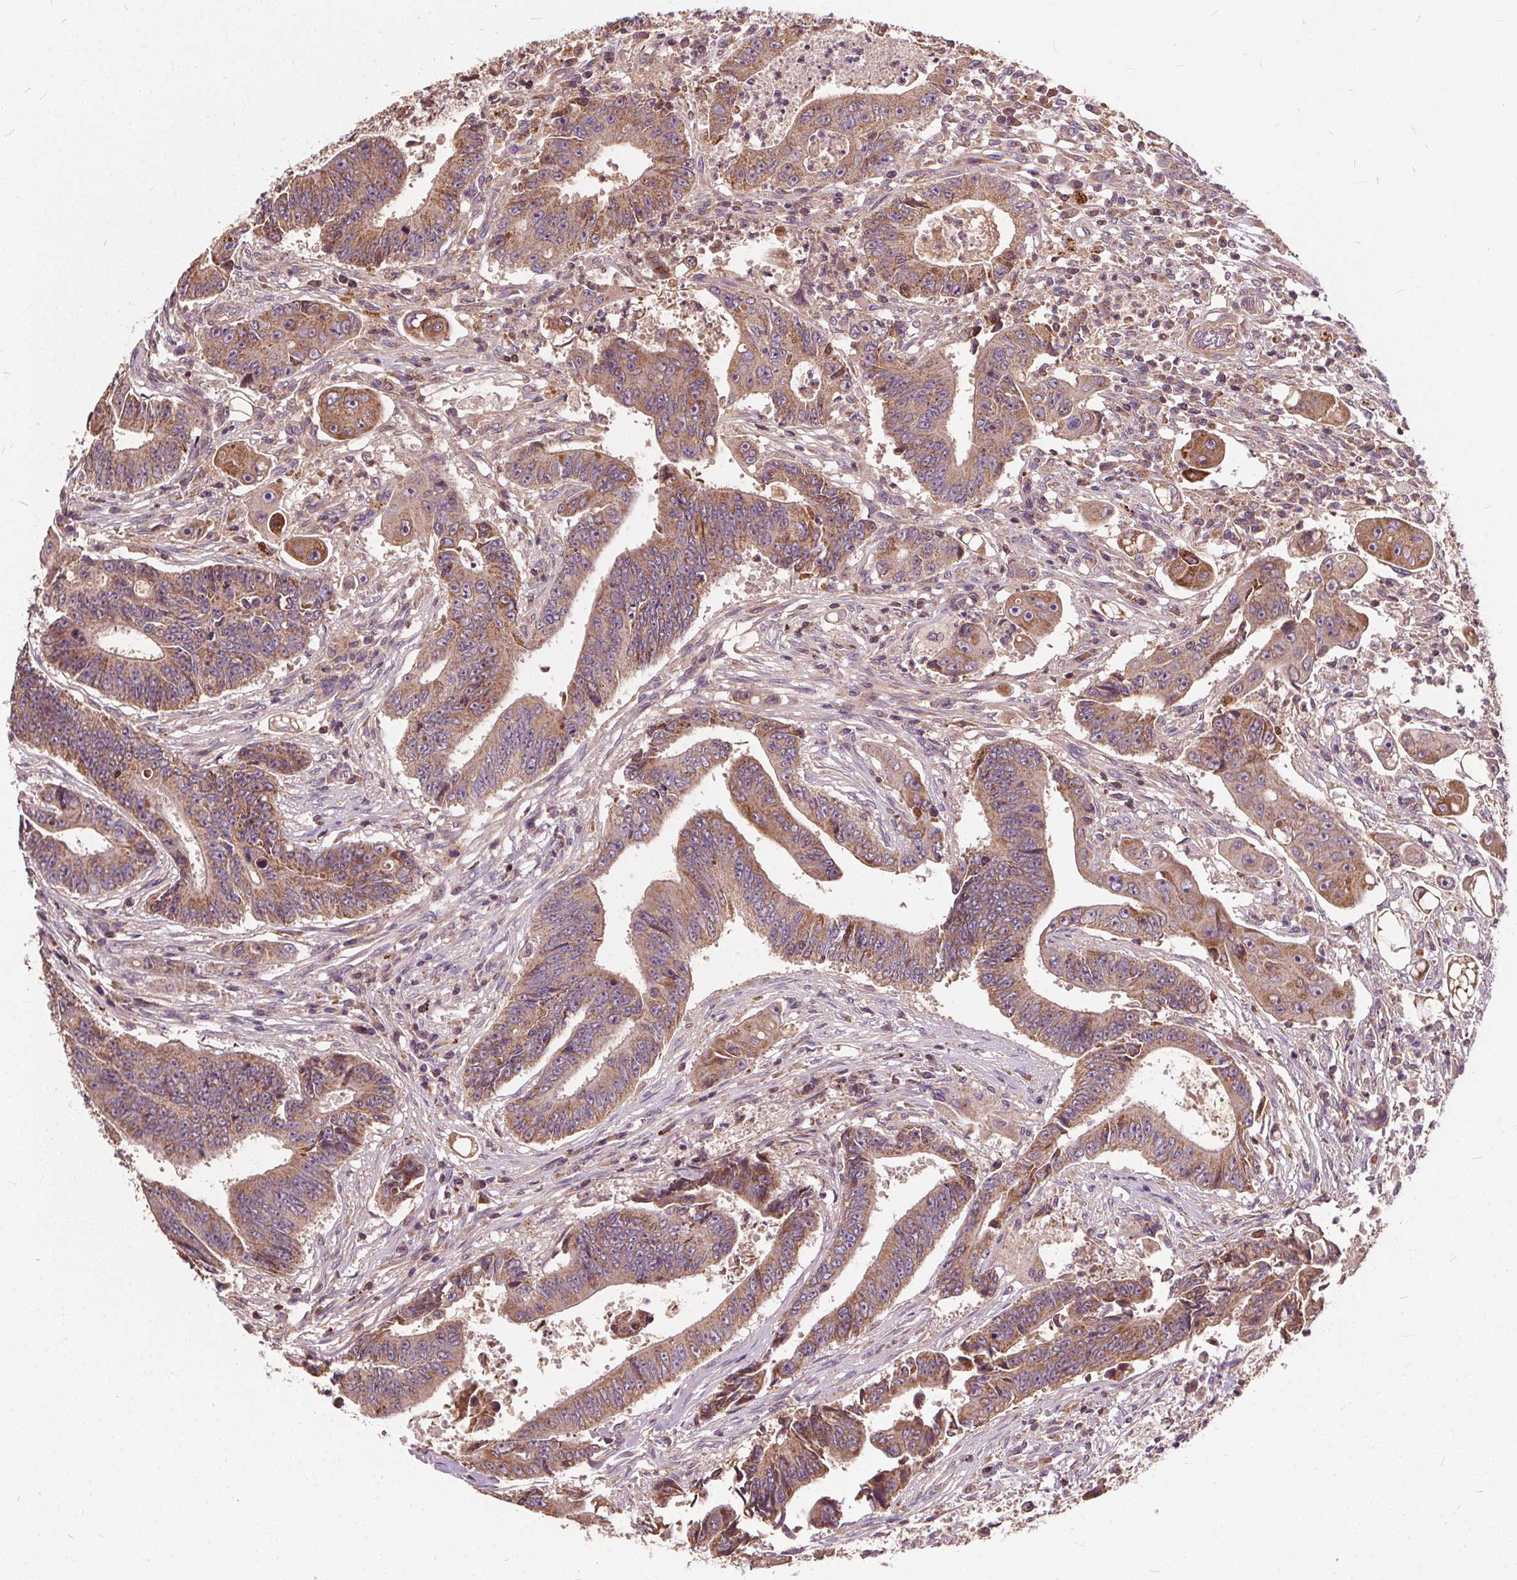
{"staining": {"intensity": "moderate", "quantity": ">75%", "location": "cytoplasmic/membranous"}, "tissue": "colorectal cancer", "cell_type": "Tumor cells", "image_type": "cancer", "snomed": [{"axis": "morphology", "description": "Adenocarcinoma, NOS"}, {"axis": "topography", "description": "Rectum"}], "caption": "There is medium levels of moderate cytoplasmic/membranous staining in tumor cells of adenocarcinoma (colorectal), as demonstrated by immunohistochemical staining (brown color).", "gene": "ORAI2", "patient": {"sex": "male", "age": 54}}